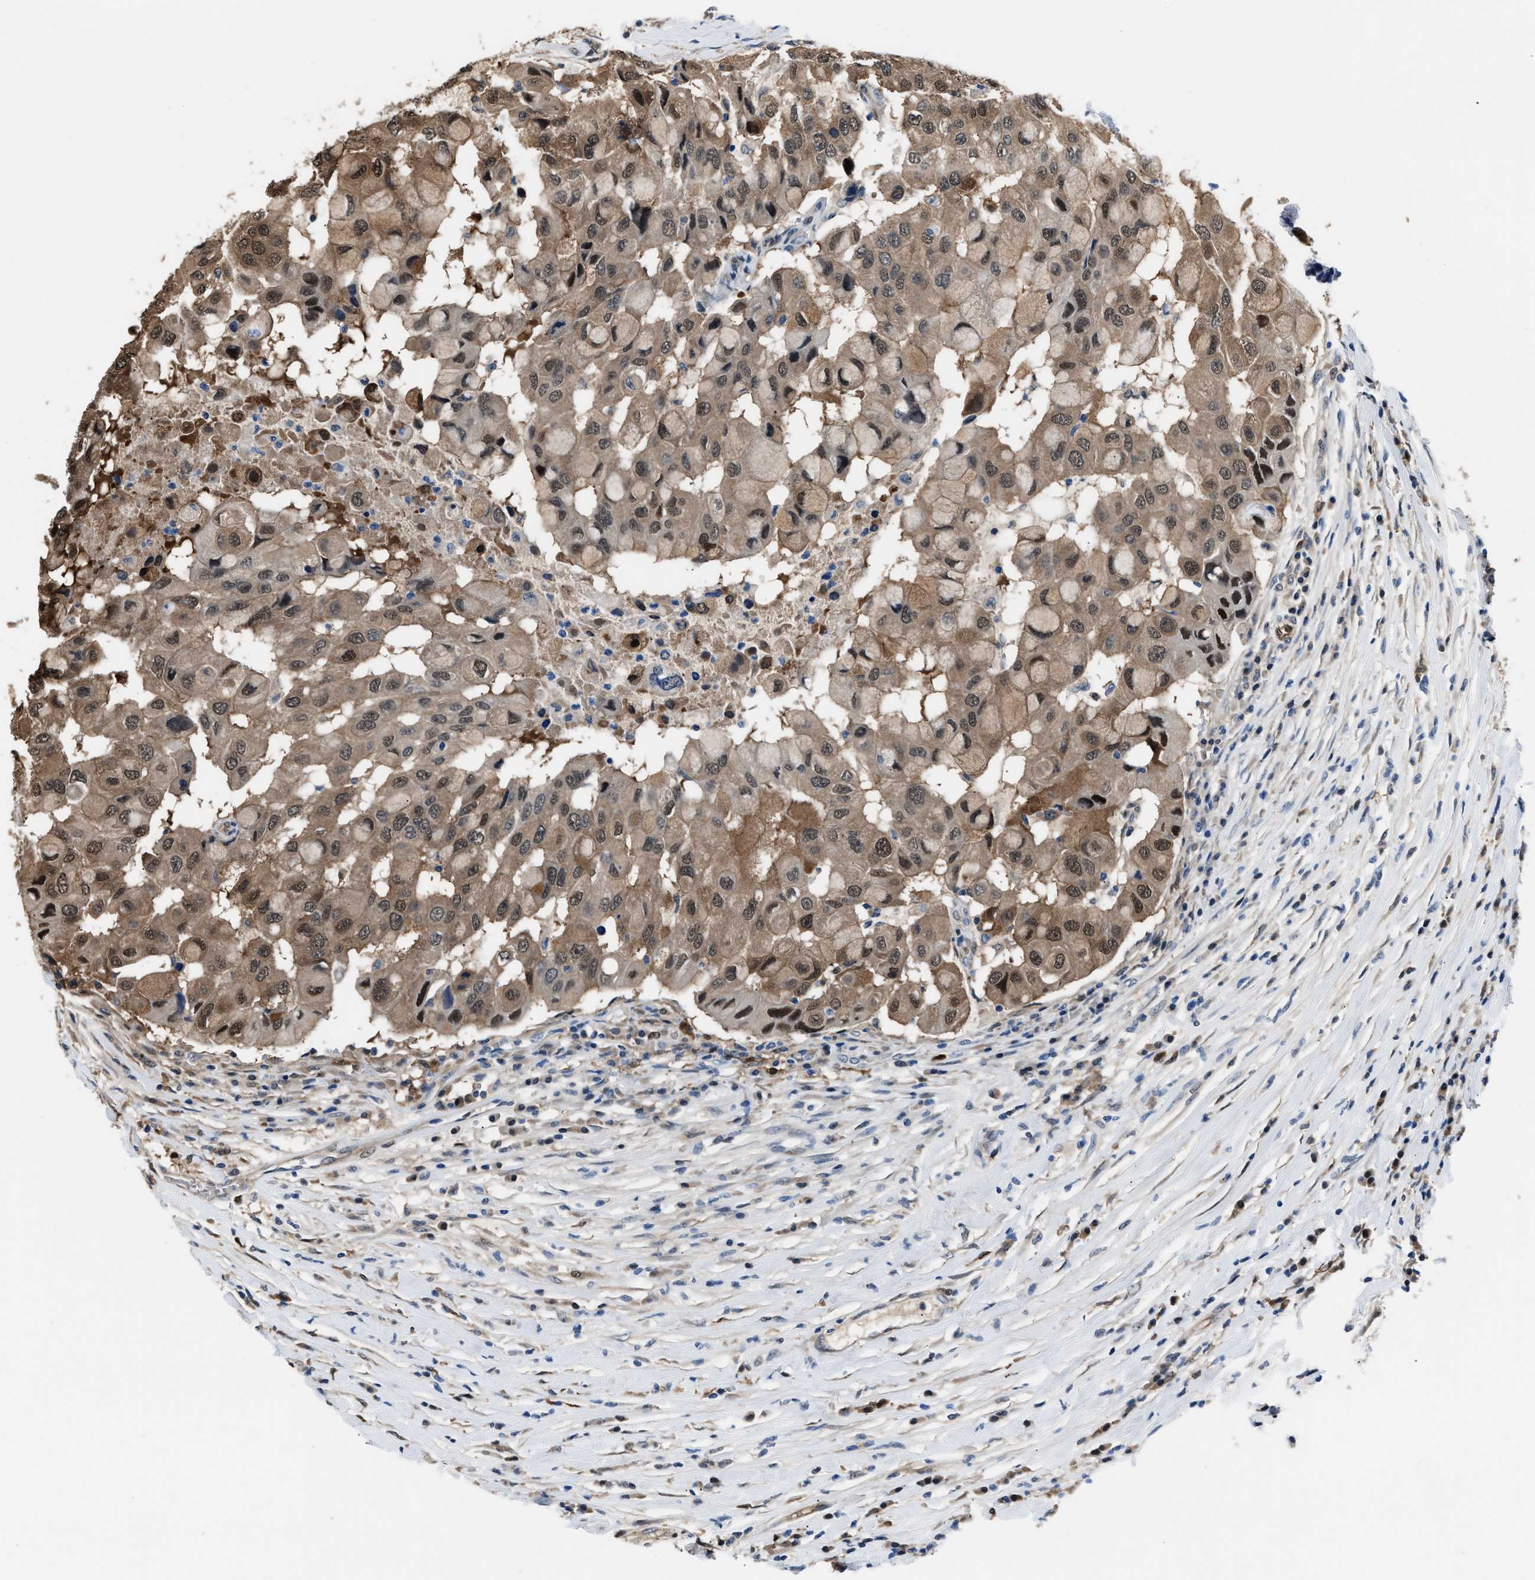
{"staining": {"intensity": "moderate", "quantity": ">75%", "location": "cytoplasmic/membranous,nuclear"}, "tissue": "breast cancer", "cell_type": "Tumor cells", "image_type": "cancer", "snomed": [{"axis": "morphology", "description": "Duct carcinoma"}, {"axis": "topography", "description": "Breast"}], "caption": "Immunohistochemical staining of breast cancer (intraductal carcinoma) shows medium levels of moderate cytoplasmic/membranous and nuclear protein staining in about >75% of tumor cells. (IHC, brightfield microscopy, high magnification).", "gene": "PPA1", "patient": {"sex": "female", "age": 27}}